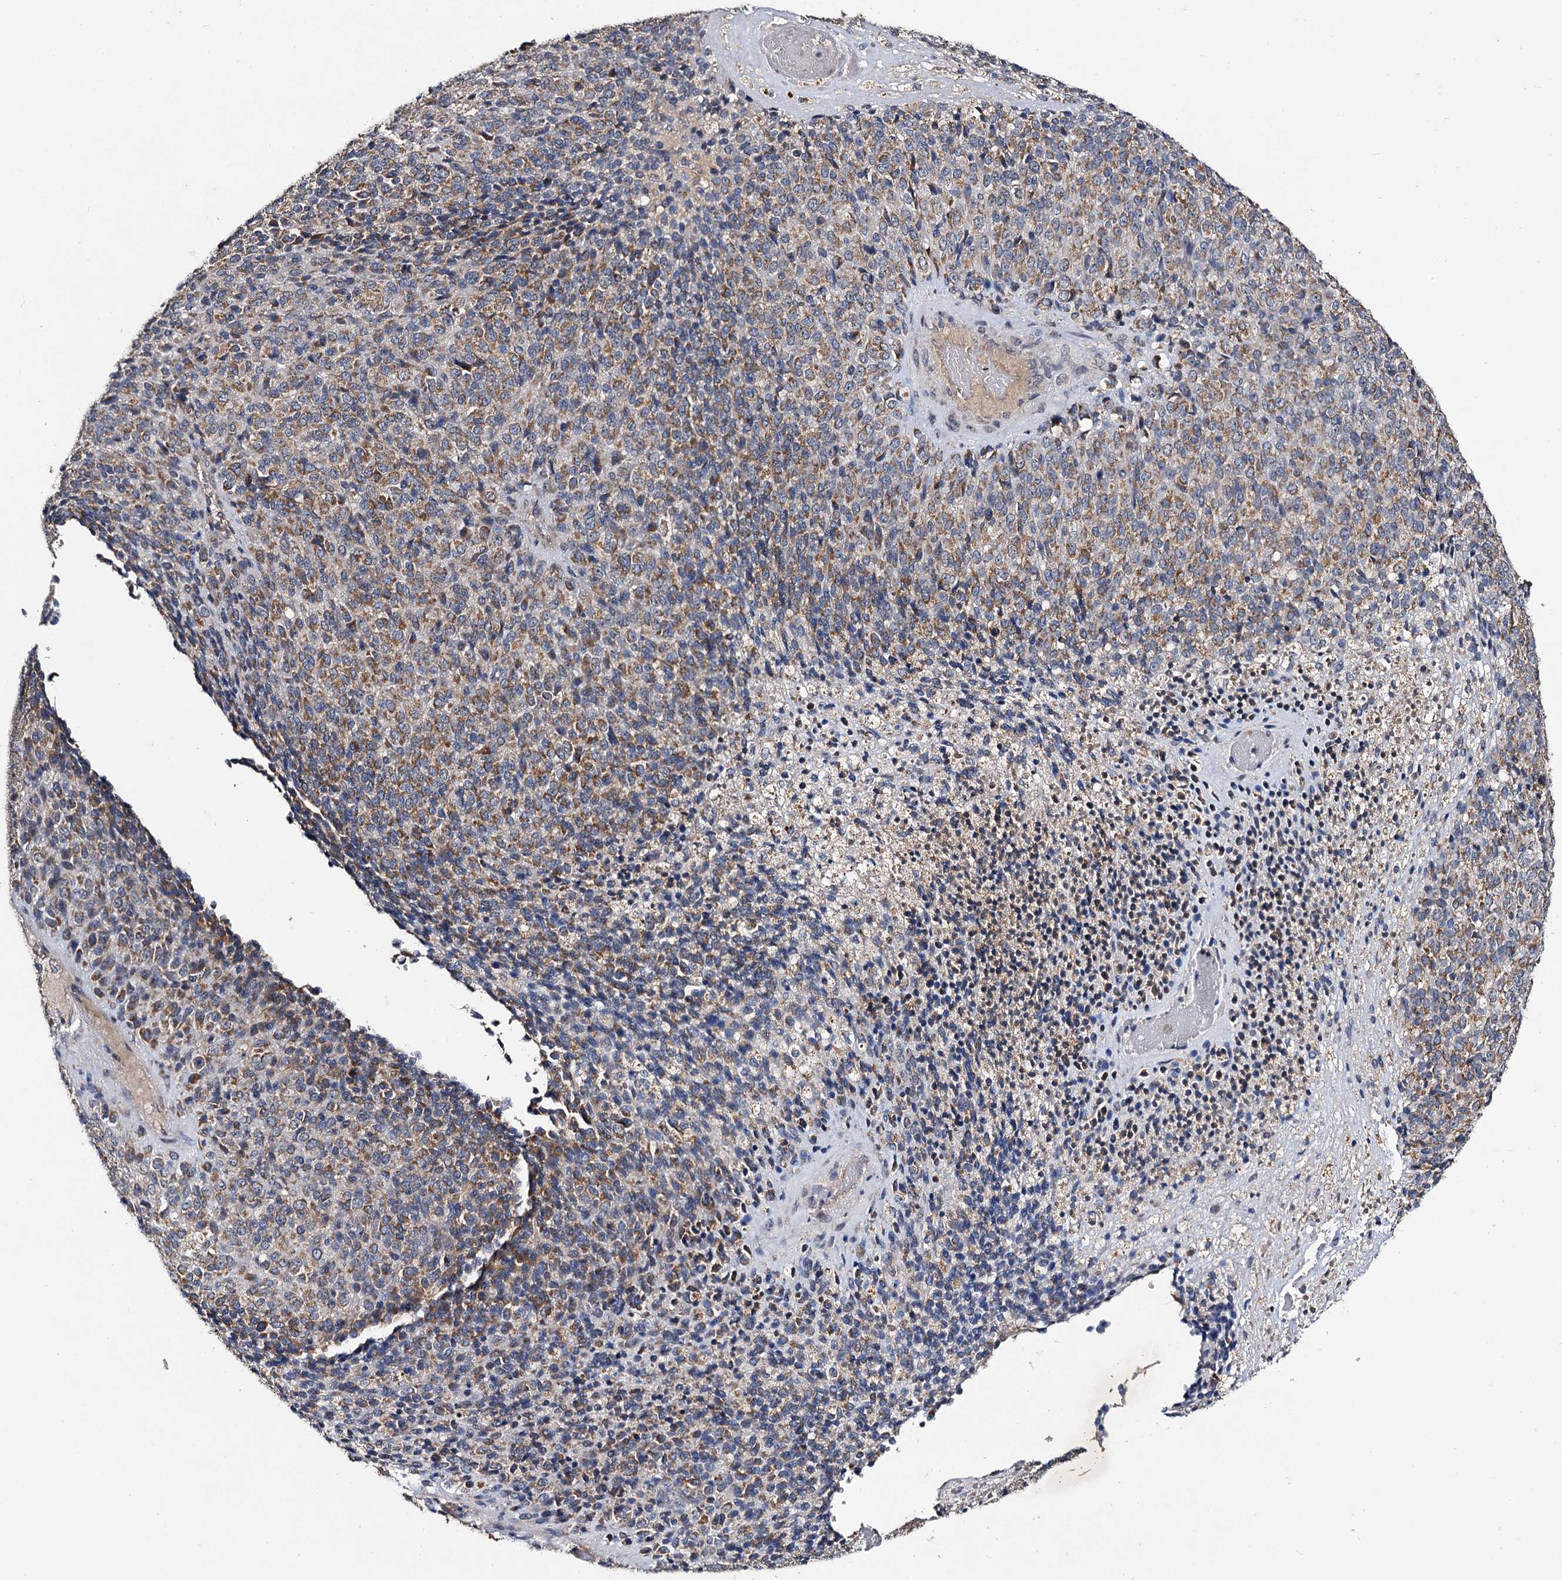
{"staining": {"intensity": "moderate", "quantity": "25%-75%", "location": "cytoplasmic/membranous"}, "tissue": "melanoma", "cell_type": "Tumor cells", "image_type": "cancer", "snomed": [{"axis": "morphology", "description": "Malignant melanoma, Metastatic site"}, {"axis": "topography", "description": "Brain"}], "caption": "Immunohistochemistry of melanoma displays medium levels of moderate cytoplasmic/membranous expression in approximately 25%-75% of tumor cells.", "gene": "VPS37D", "patient": {"sex": "female", "age": 56}}